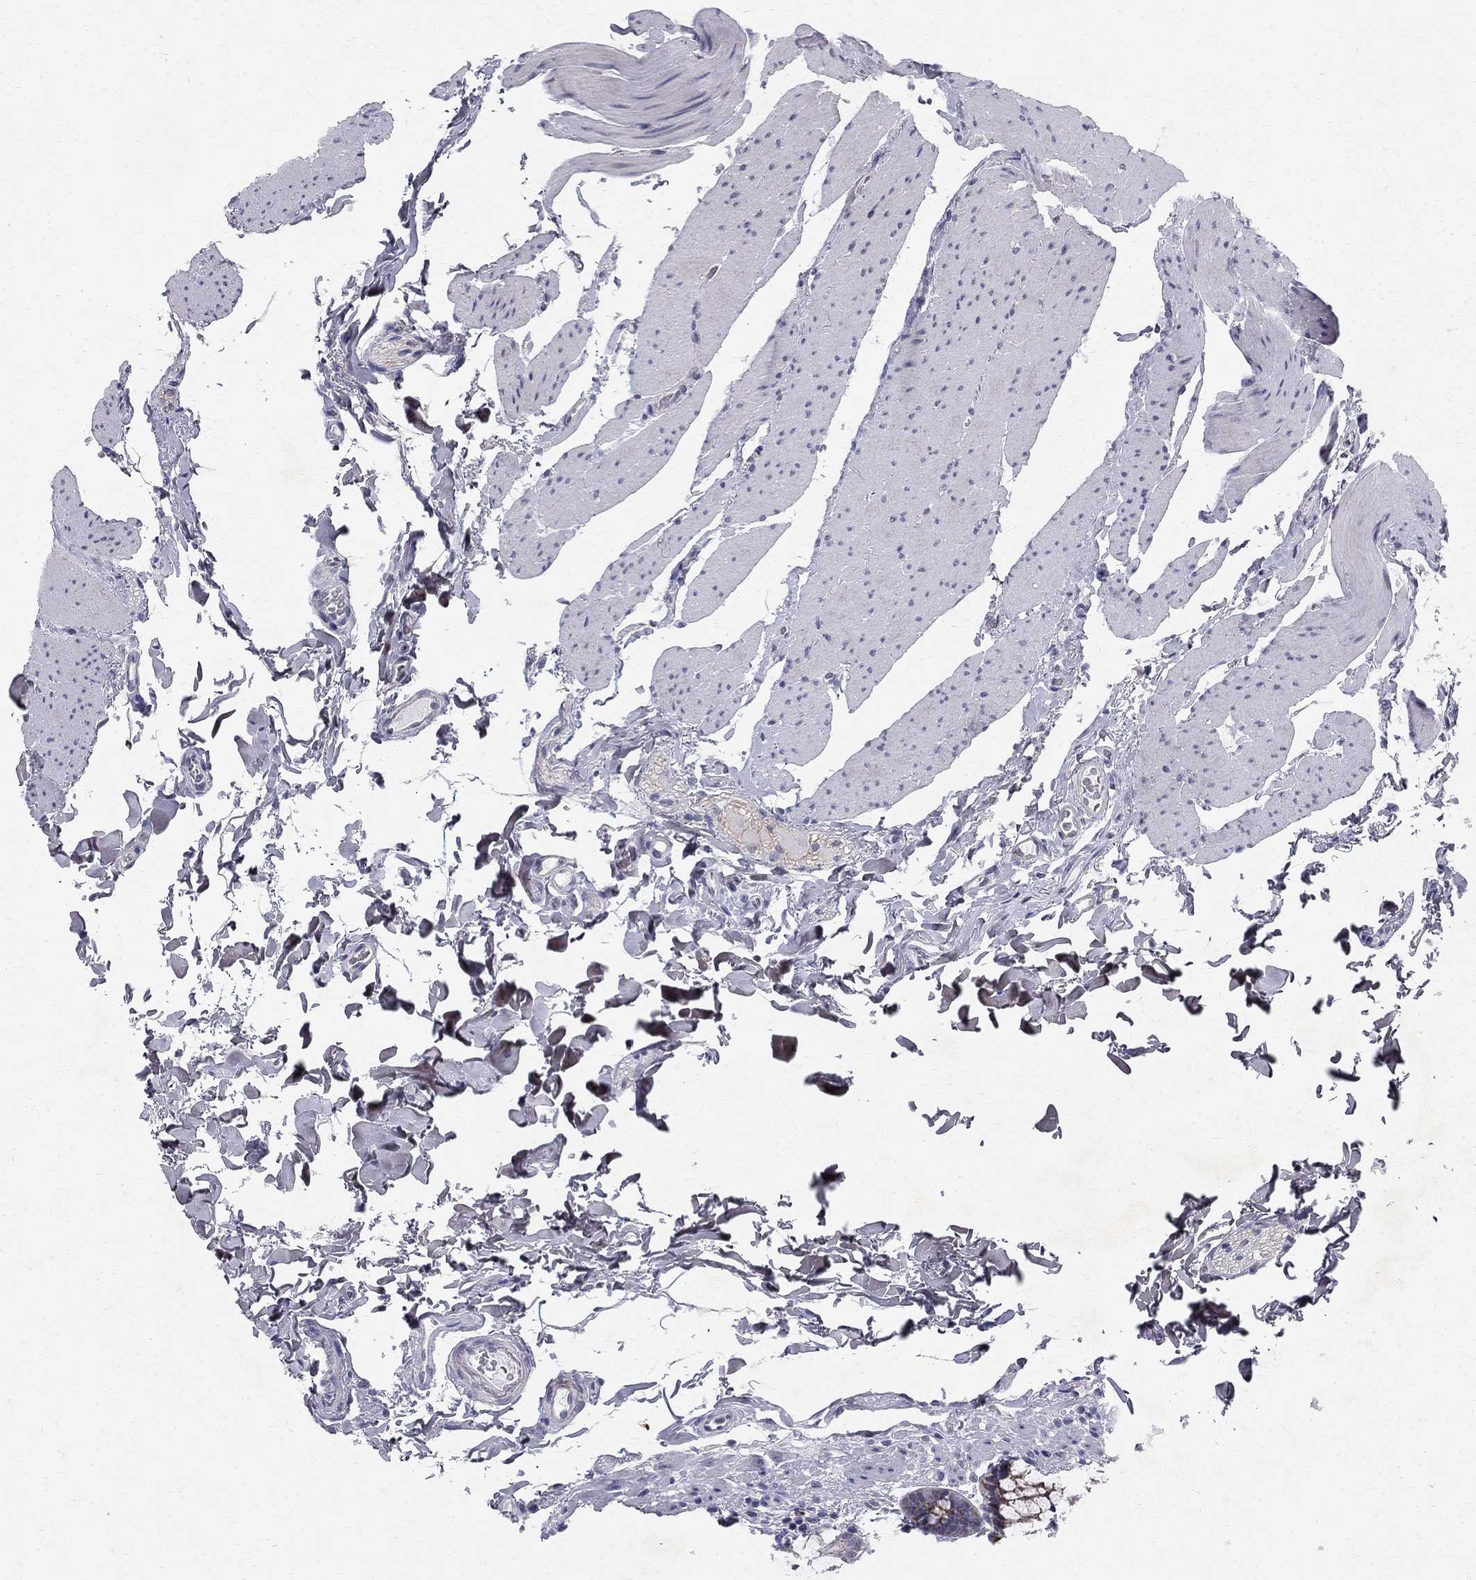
{"staining": {"intensity": "negative", "quantity": "none", "location": "none"}, "tissue": "colon", "cell_type": "Endothelial cells", "image_type": "normal", "snomed": [{"axis": "morphology", "description": "Normal tissue, NOS"}, {"axis": "topography", "description": "Colon"}], "caption": "Immunohistochemical staining of benign colon displays no significant positivity in endothelial cells.", "gene": "CLIC6", "patient": {"sex": "female", "age": 86}}